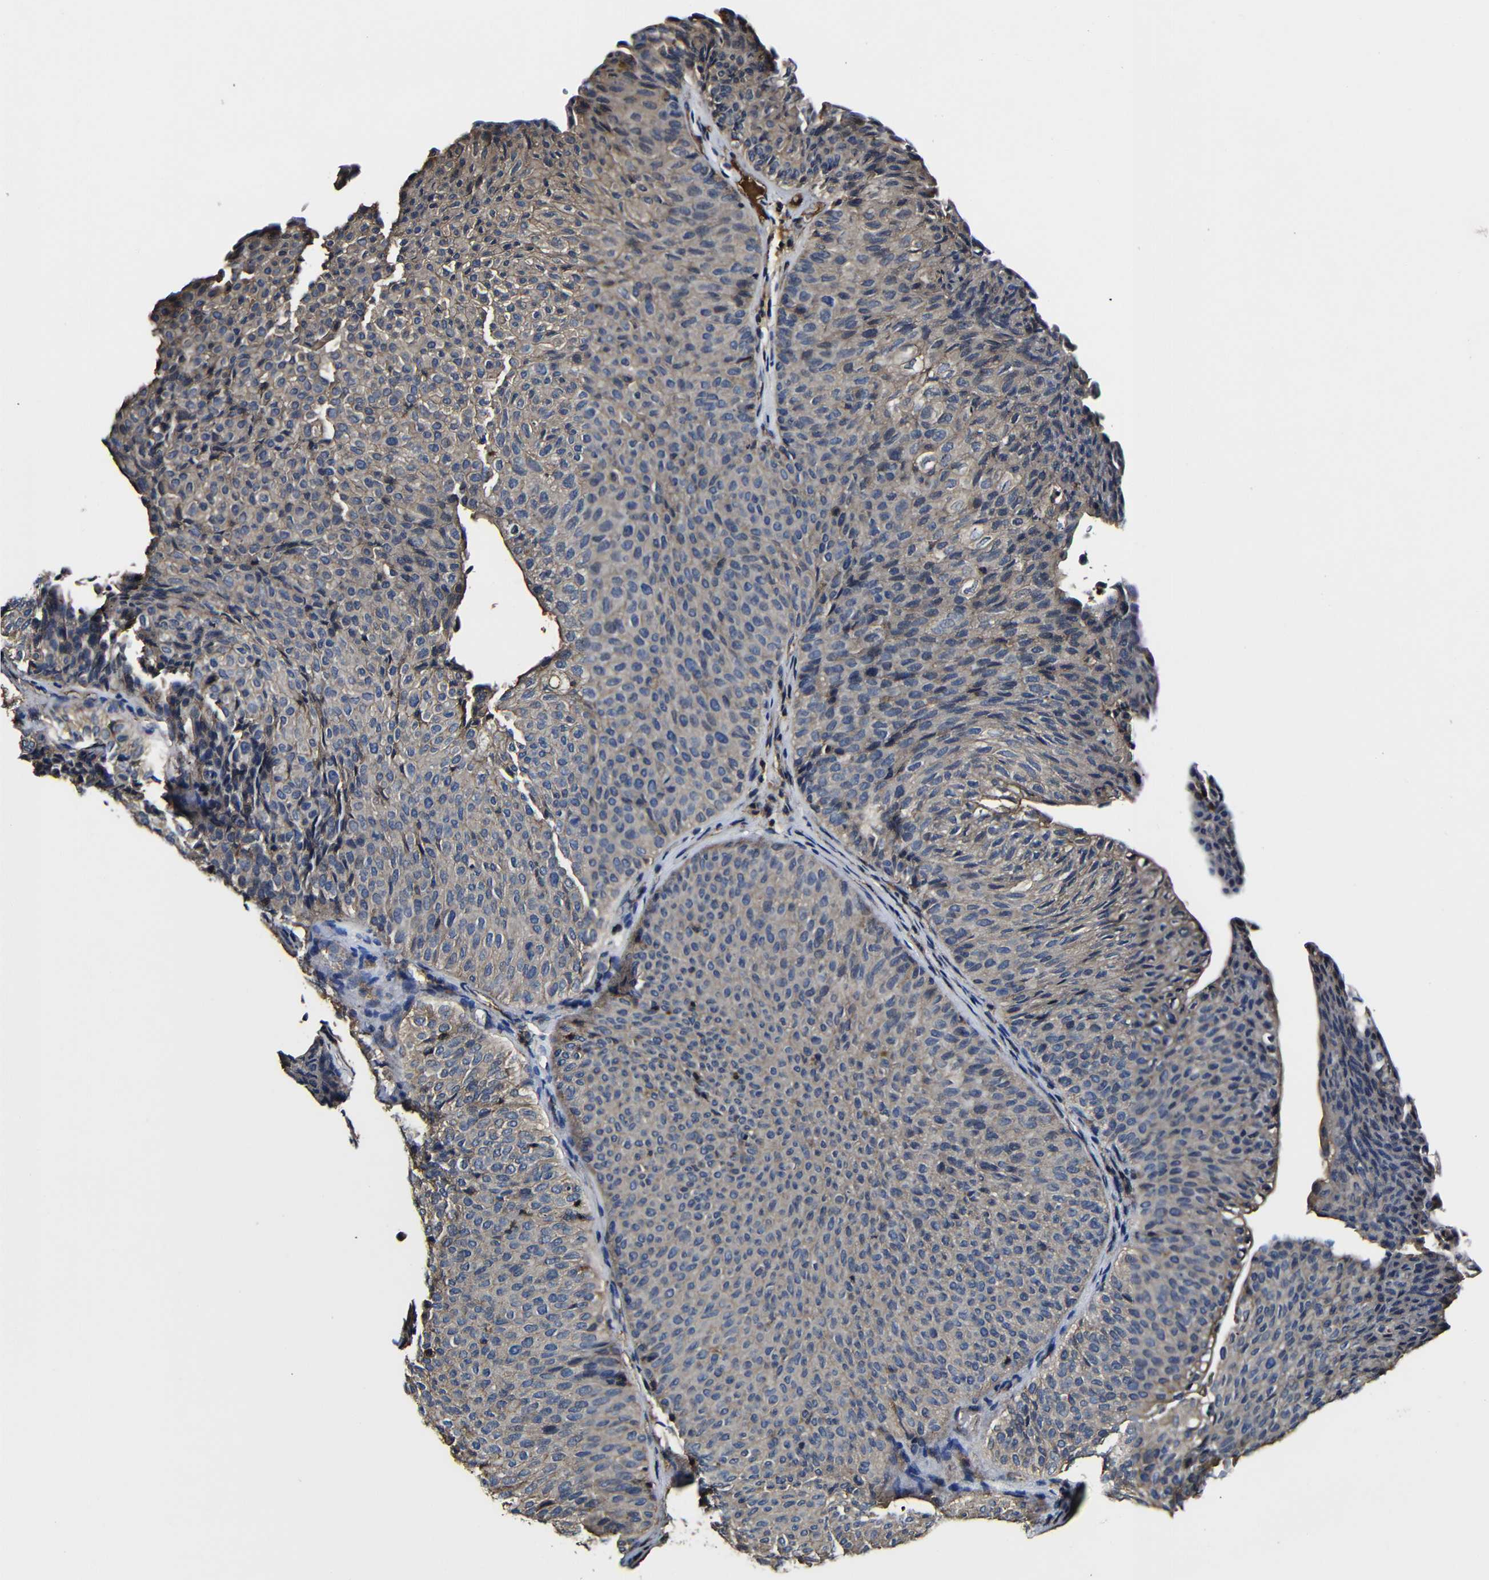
{"staining": {"intensity": "weak", "quantity": "25%-75%", "location": "cytoplasmic/membranous"}, "tissue": "urothelial cancer", "cell_type": "Tumor cells", "image_type": "cancer", "snomed": [{"axis": "morphology", "description": "Urothelial carcinoma, Low grade"}, {"axis": "topography", "description": "Urinary bladder"}], "caption": "Protein expression analysis of low-grade urothelial carcinoma shows weak cytoplasmic/membranous positivity in approximately 25%-75% of tumor cells.", "gene": "MSN", "patient": {"sex": "male", "age": 78}}